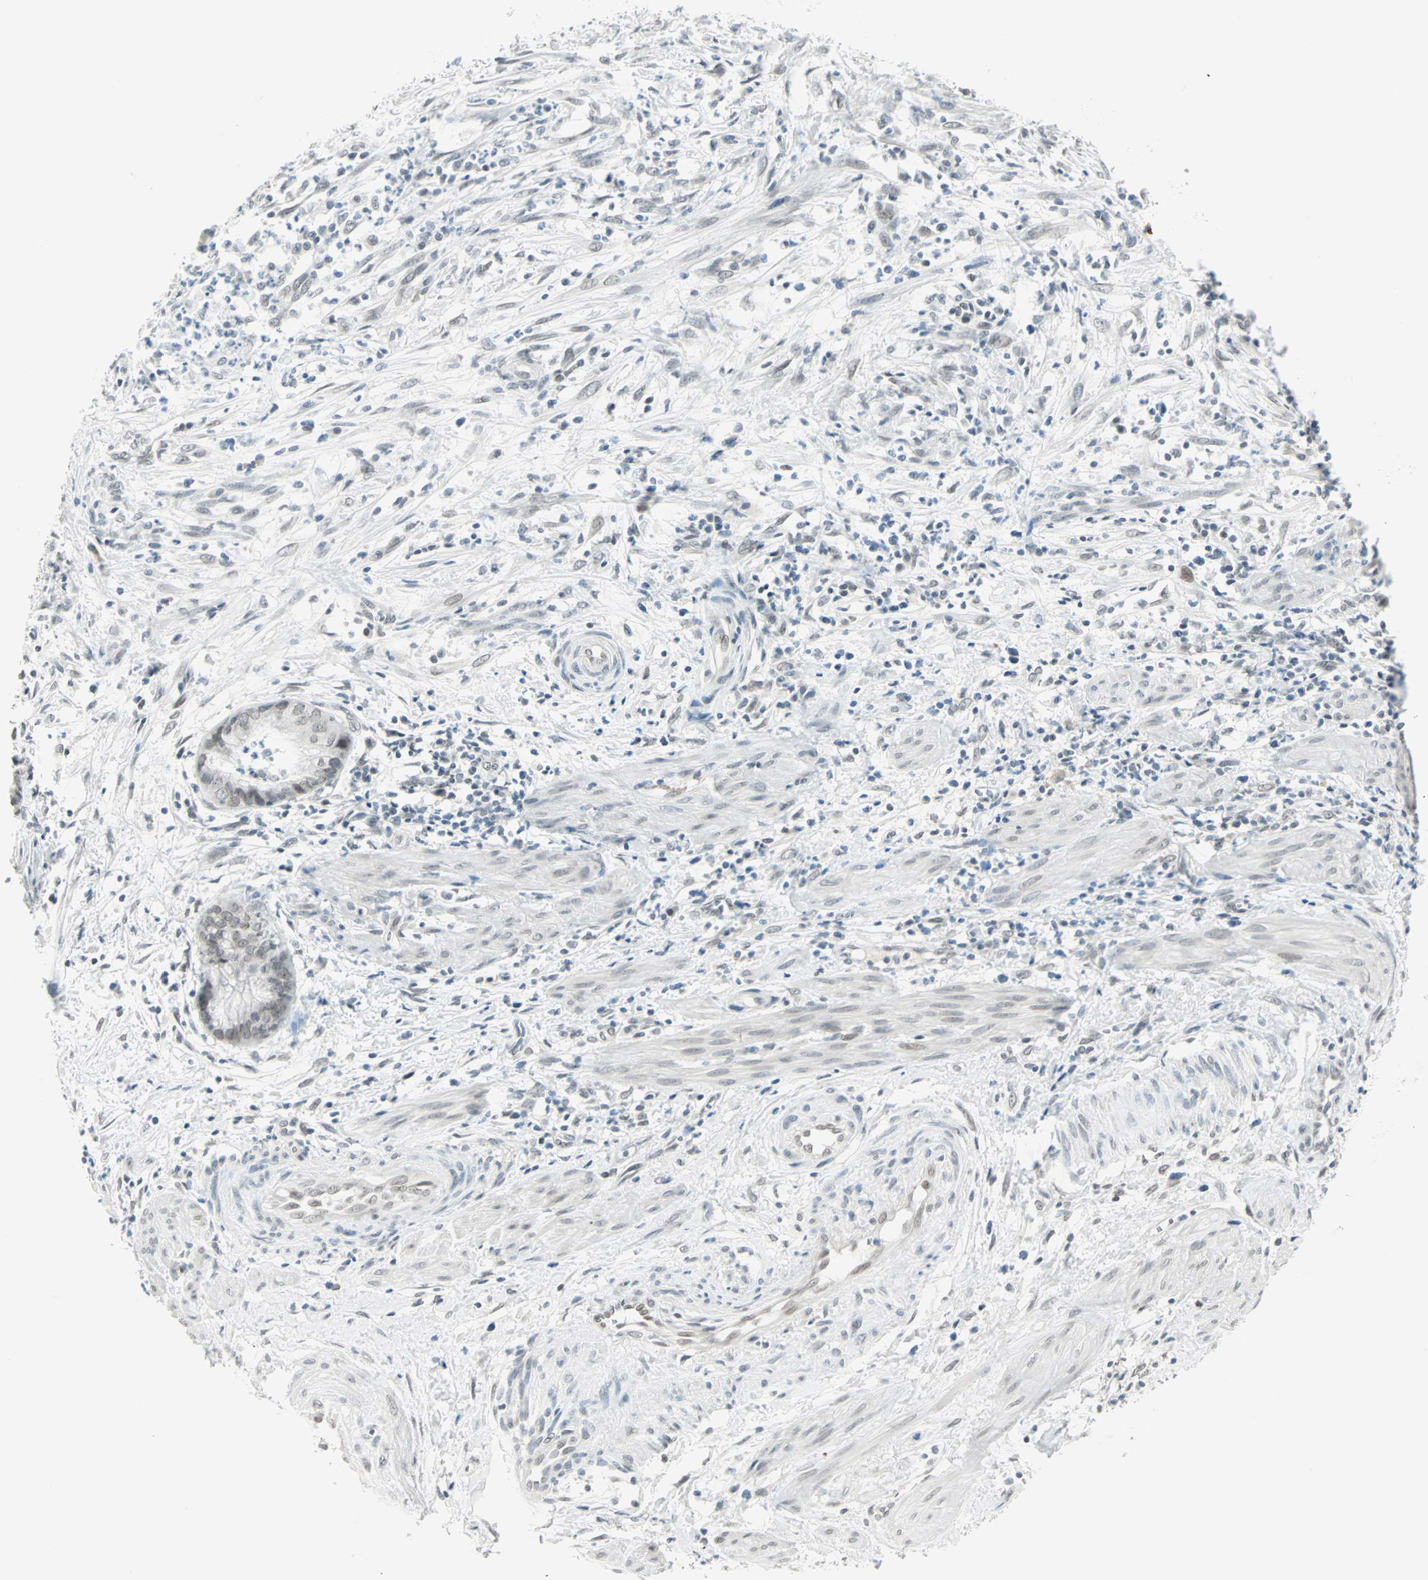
{"staining": {"intensity": "negative", "quantity": "none", "location": "none"}, "tissue": "endometrial cancer", "cell_type": "Tumor cells", "image_type": "cancer", "snomed": [{"axis": "morphology", "description": "Necrosis, NOS"}, {"axis": "morphology", "description": "Adenocarcinoma, NOS"}, {"axis": "topography", "description": "Endometrium"}], "caption": "The immunohistochemistry image has no significant staining in tumor cells of endometrial cancer (adenocarcinoma) tissue. (Immunohistochemistry, brightfield microscopy, high magnification).", "gene": "BCAN", "patient": {"sex": "female", "age": 79}}